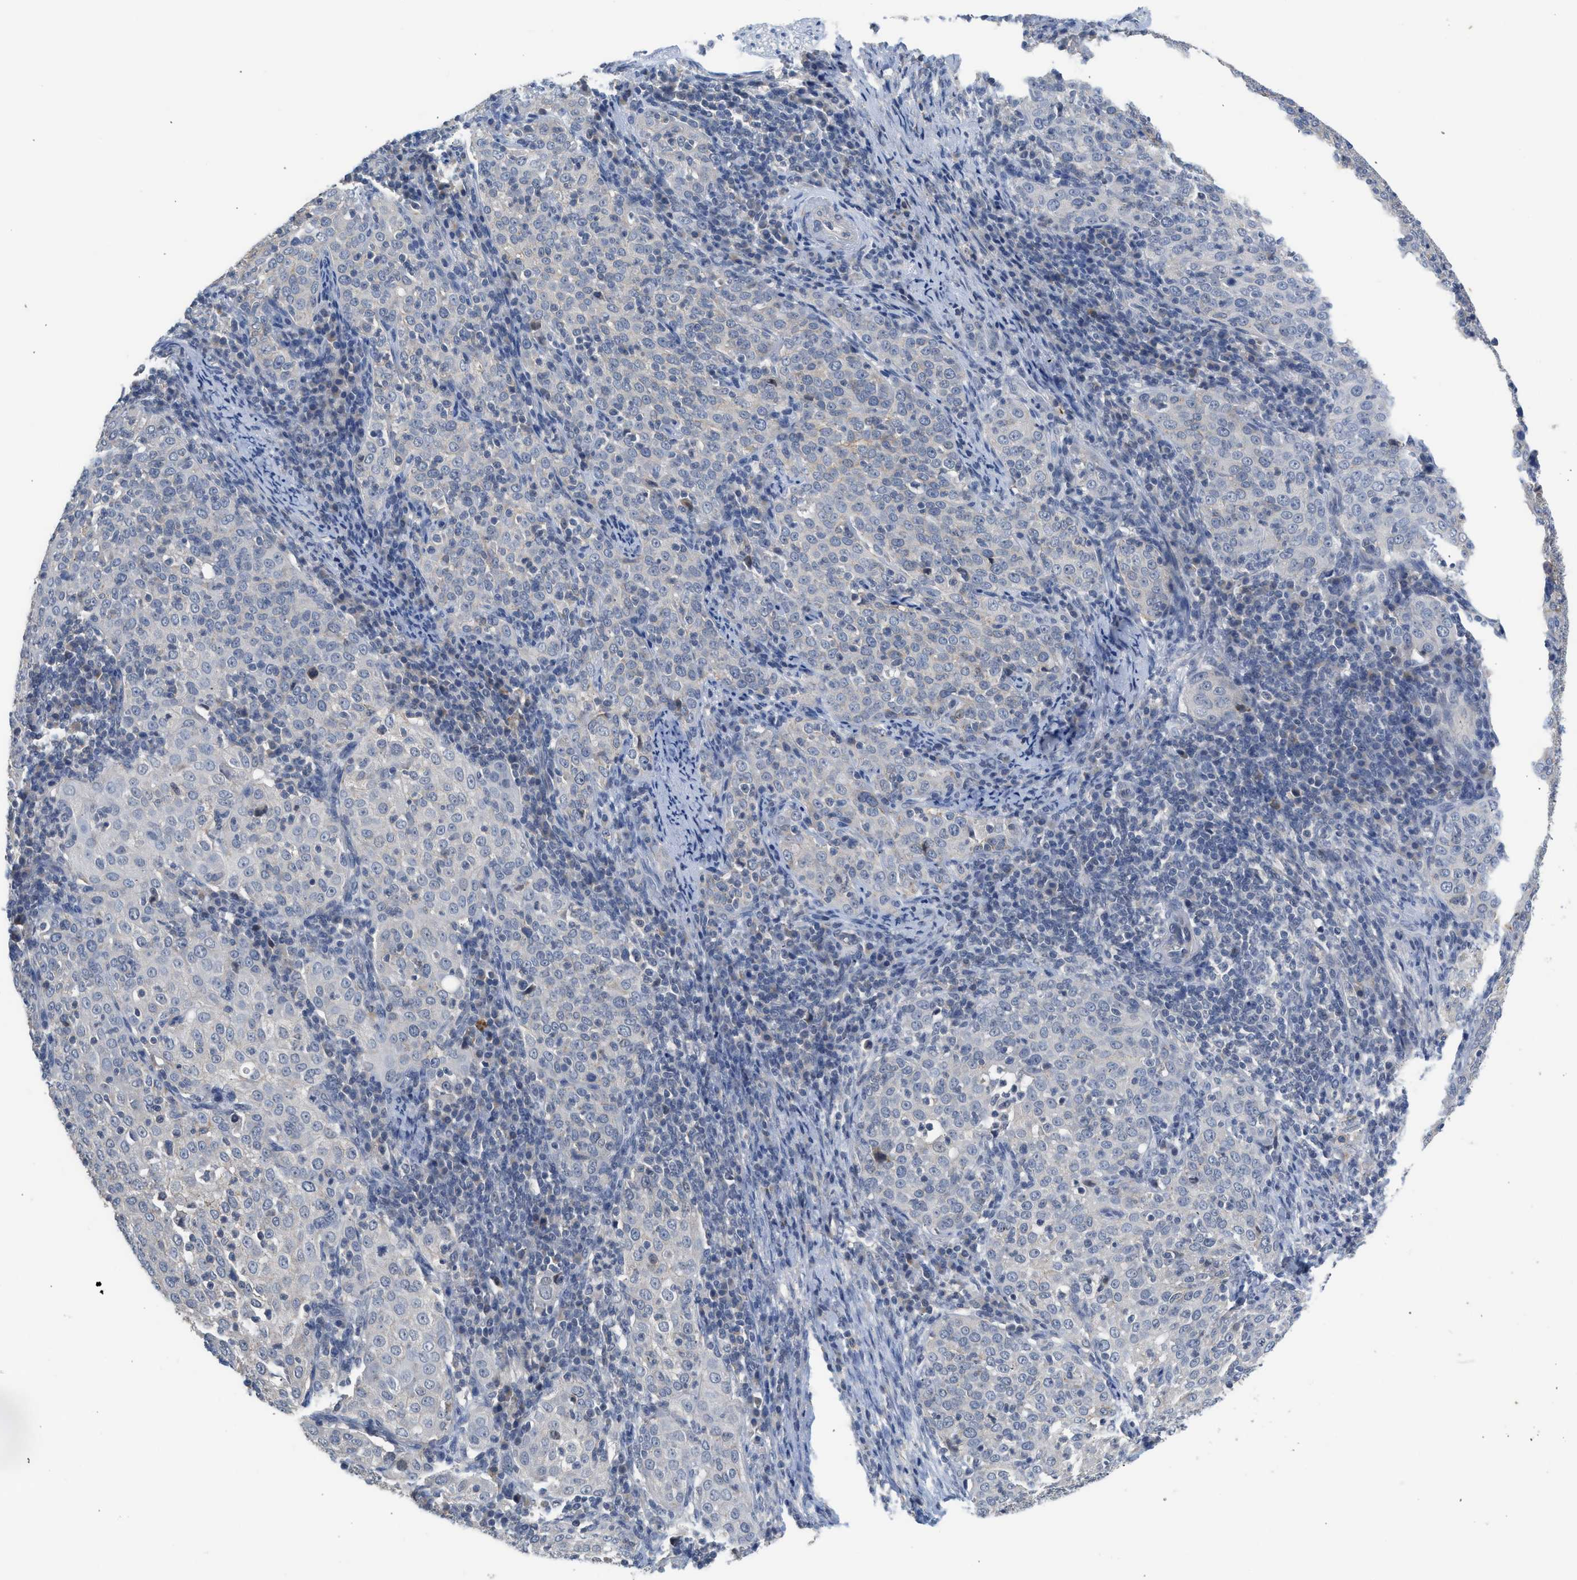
{"staining": {"intensity": "negative", "quantity": "none", "location": "none"}, "tissue": "cervical cancer", "cell_type": "Tumor cells", "image_type": "cancer", "snomed": [{"axis": "morphology", "description": "Squamous cell carcinoma, NOS"}, {"axis": "topography", "description": "Cervix"}], "caption": "An image of human squamous cell carcinoma (cervical) is negative for staining in tumor cells.", "gene": "CSF3R", "patient": {"sex": "female", "age": 51}}